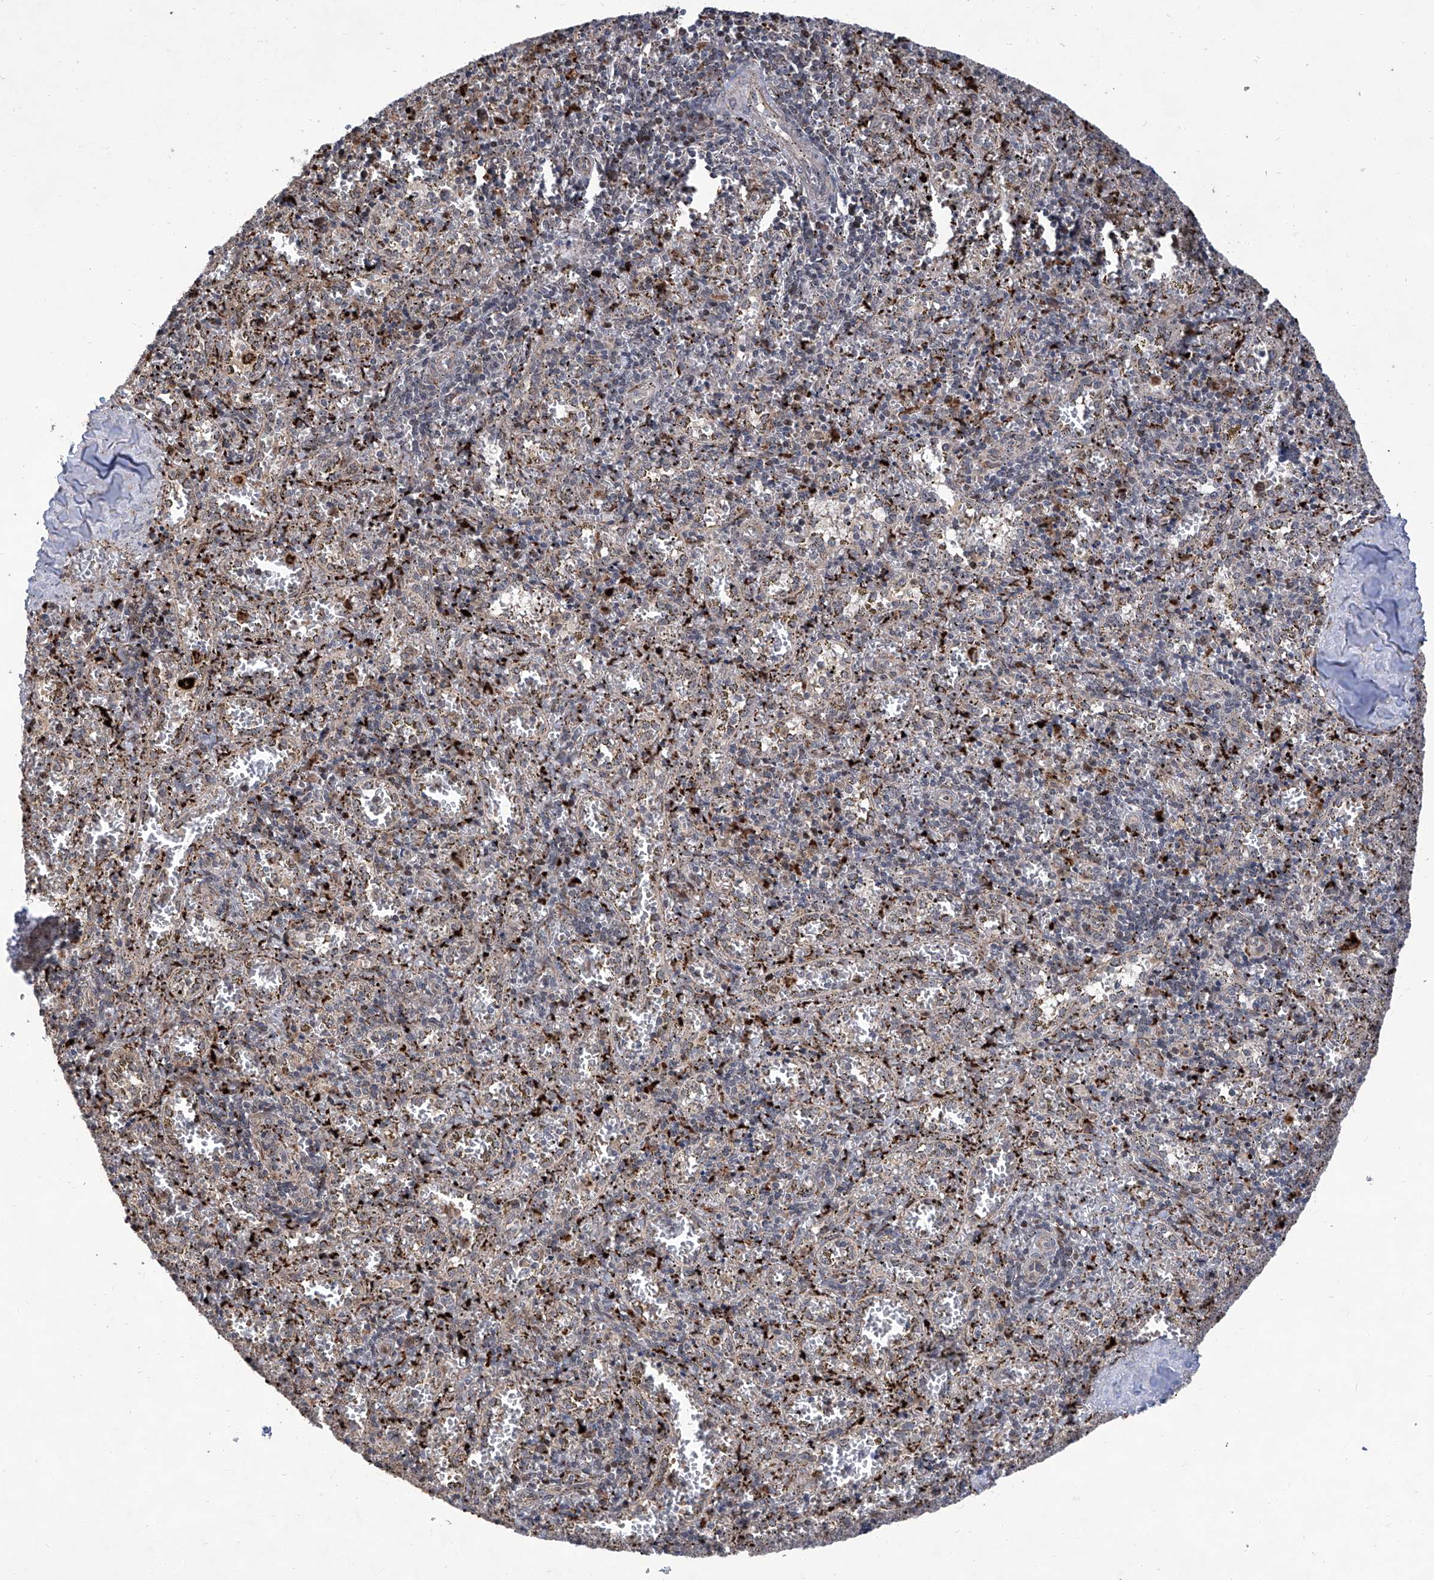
{"staining": {"intensity": "moderate", "quantity": "<25%", "location": "cytoplasmic/membranous"}, "tissue": "spleen", "cell_type": "Cells in red pulp", "image_type": "normal", "snomed": [{"axis": "morphology", "description": "Normal tissue, NOS"}, {"axis": "topography", "description": "Spleen"}], "caption": "Unremarkable spleen shows moderate cytoplasmic/membranous expression in about <25% of cells in red pulp, visualized by immunohistochemistry. Using DAB (3,3'-diaminobenzidine) (brown) and hematoxylin (blue) stains, captured at high magnification using brightfield microscopy.", "gene": "FARP2", "patient": {"sex": "male", "age": 11}}